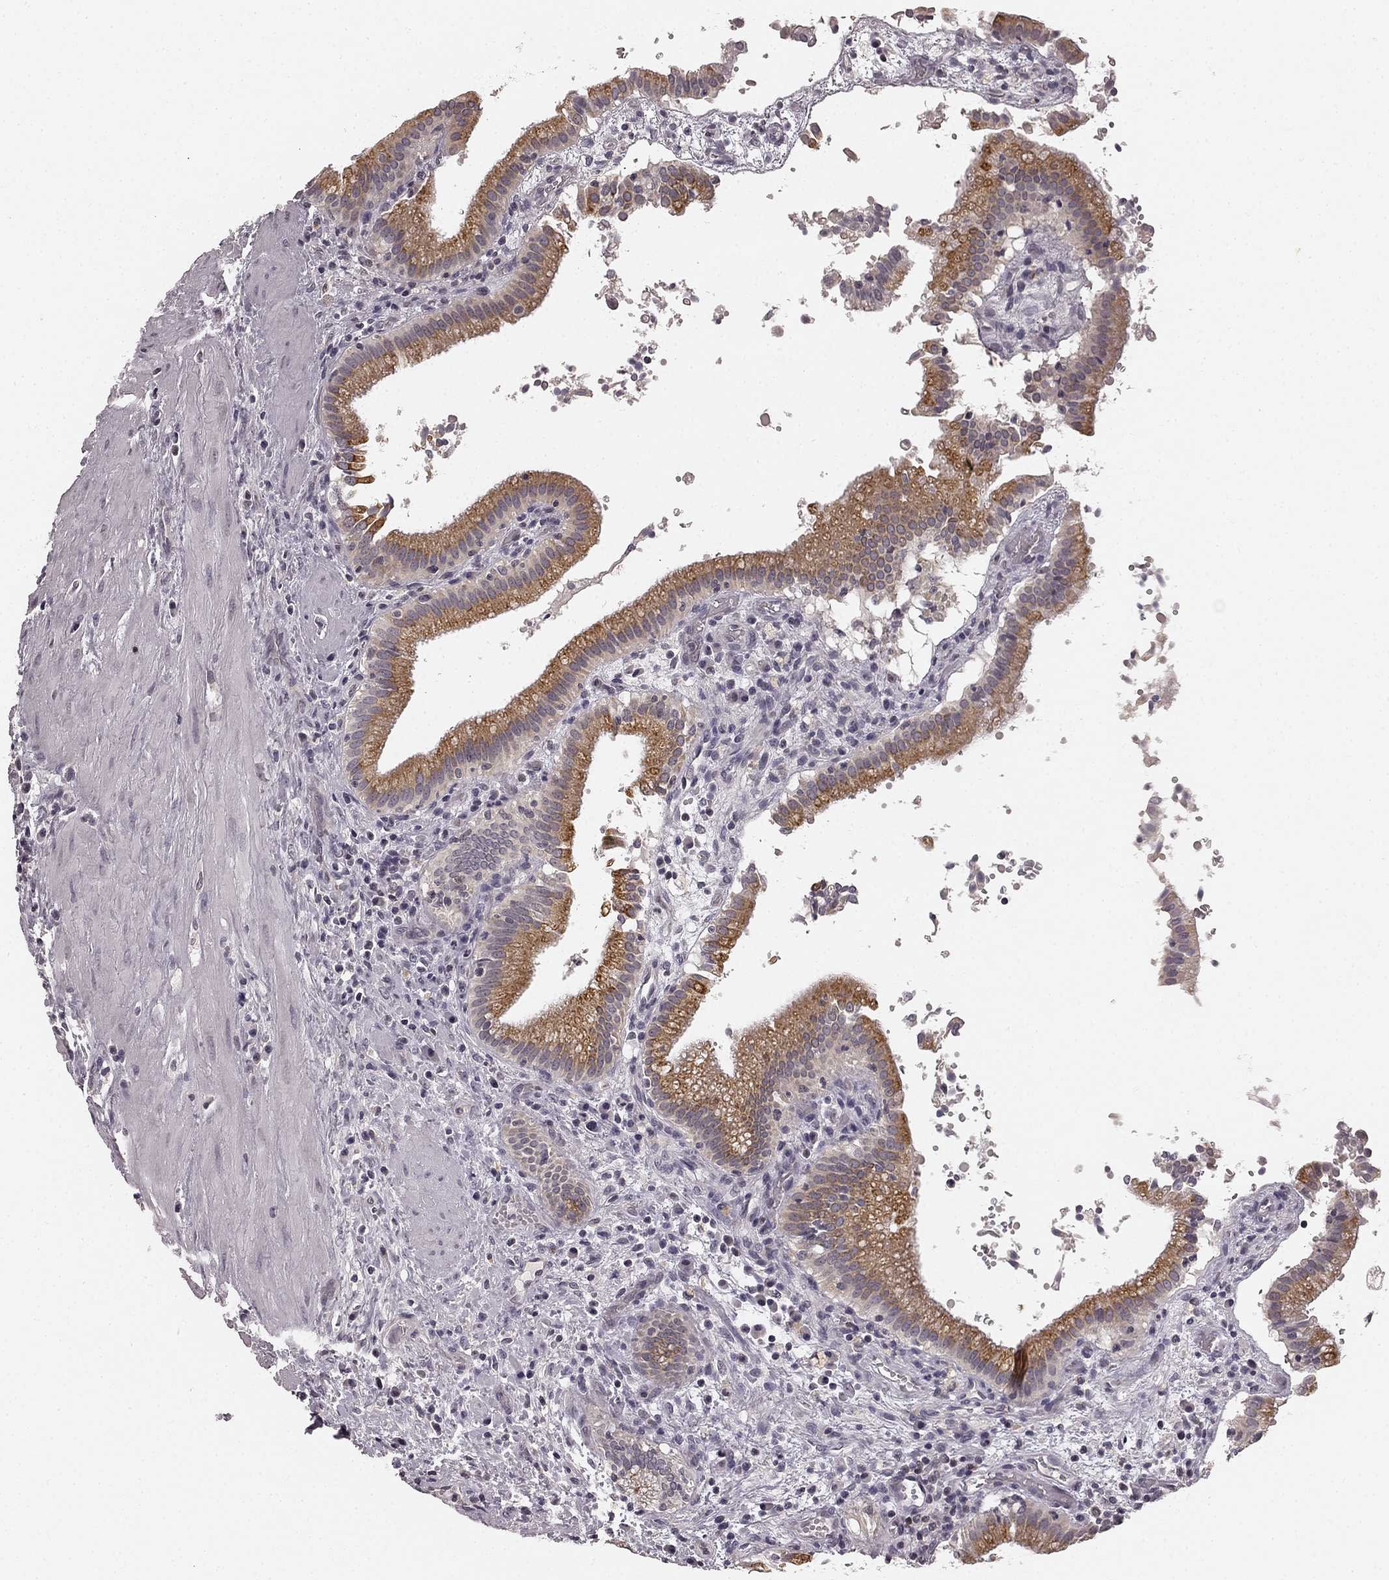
{"staining": {"intensity": "moderate", "quantity": ">75%", "location": "cytoplasmic/membranous"}, "tissue": "gallbladder", "cell_type": "Glandular cells", "image_type": "normal", "snomed": [{"axis": "morphology", "description": "Normal tissue, NOS"}, {"axis": "topography", "description": "Gallbladder"}], "caption": "Glandular cells exhibit medium levels of moderate cytoplasmic/membranous expression in about >75% of cells in benign gallbladder. (DAB (3,3'-diaminobenzidine) IHC, brown staining for protein, blue staining for nuclei).", "gene": "HCN4", "patient": {"sex": "male", "age": 42}}